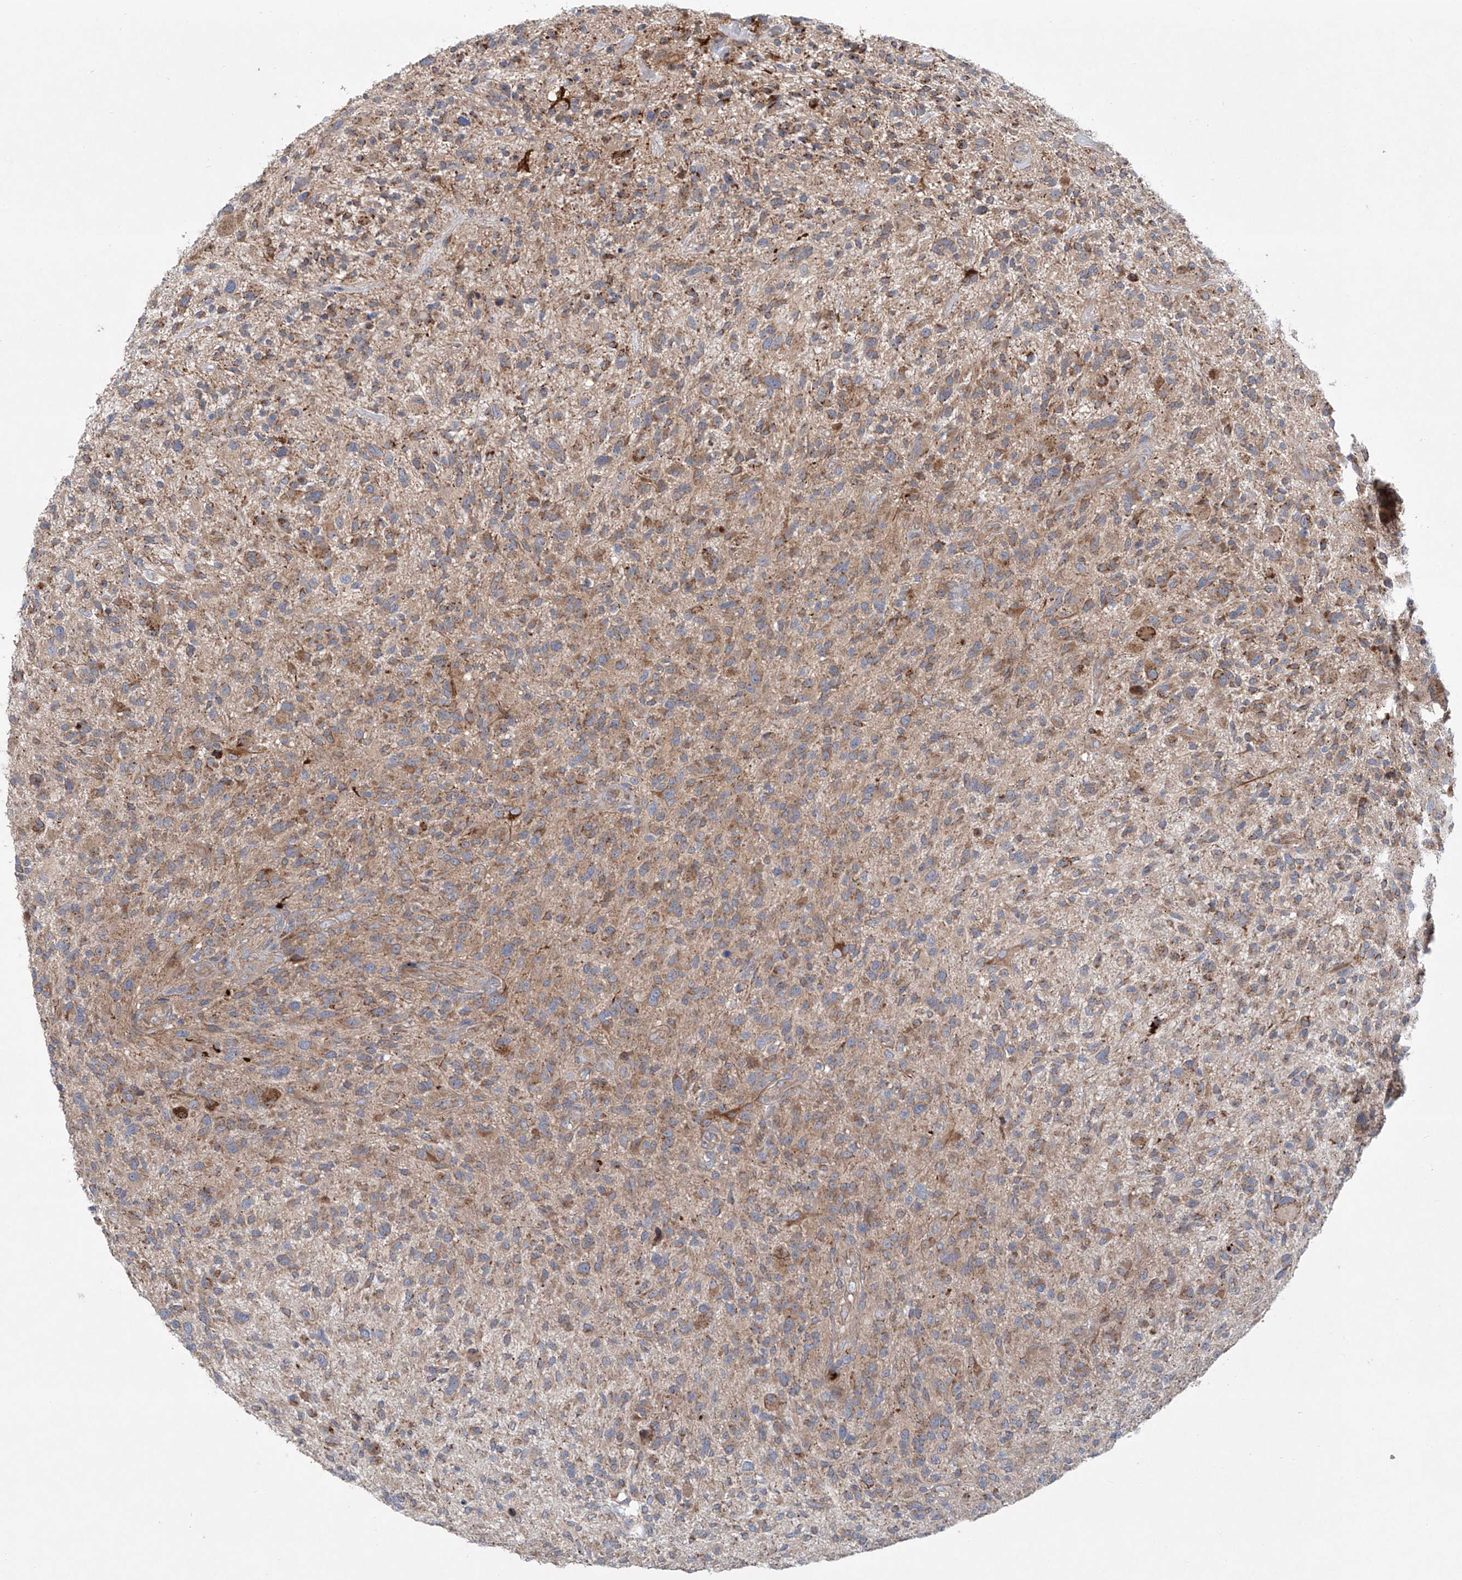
{"staining": {"intensity": "weak", "quantity": "25%-75%", "location": "cytoplasmic/membranous"}, "tissue": "glioma", "cell_type": "Tumor cells", "image_type": "cancer", "snomed": [{"axis": "morphology", "description": "Glioma, malignant, High grade"}, {"axis": "topography", "description": "Brain"}], "caption": "Immunohistochemical staining of human glioma reveals low levels of weak cytoplasmic/membranous staining in approximately 25%-75% of tumor cells.", "gene": "KLC4", "patient": {"sex": "male", "age": 47}}